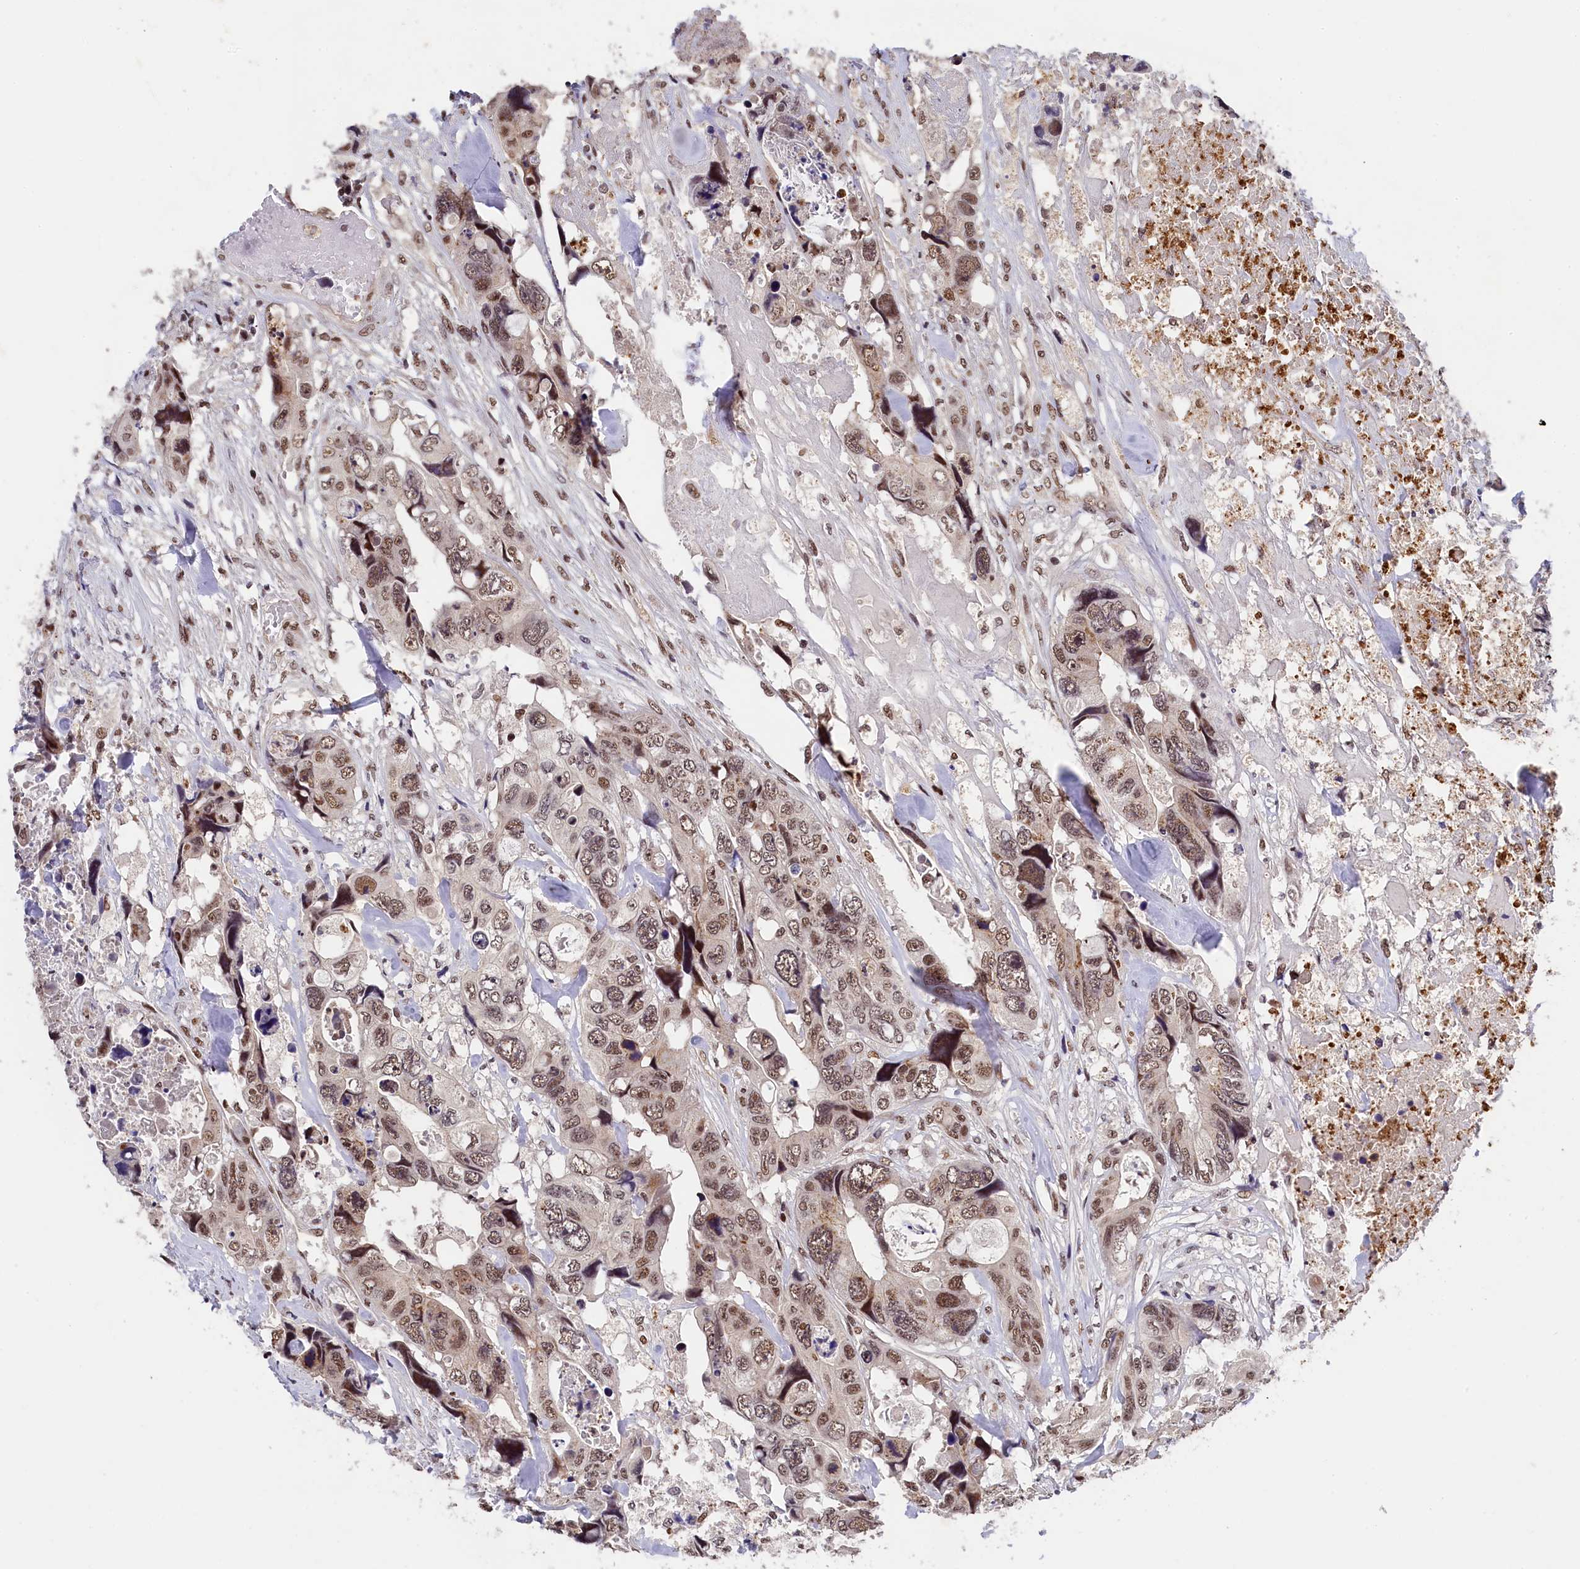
{"staining": {"intensity": "moderate", "quantity": ">75%", "location": "nuclear"}, "tissue": "colorectal cancer", "cell_type": "Tumor cells", "image_type": "cancer", "snomed": [{"axis": "morphology", "description": "Adenocarcinoma, NOS"}, {"axis": "topography", "description": "Rectum"}], "caption": "Colorectal cancer stained with immunohistochemistry (IHC) displays moderate nuclear expression in about >75% of tumor cells.", "gene": "ADIG", "patient": {"sex": "male", "age": 57}}